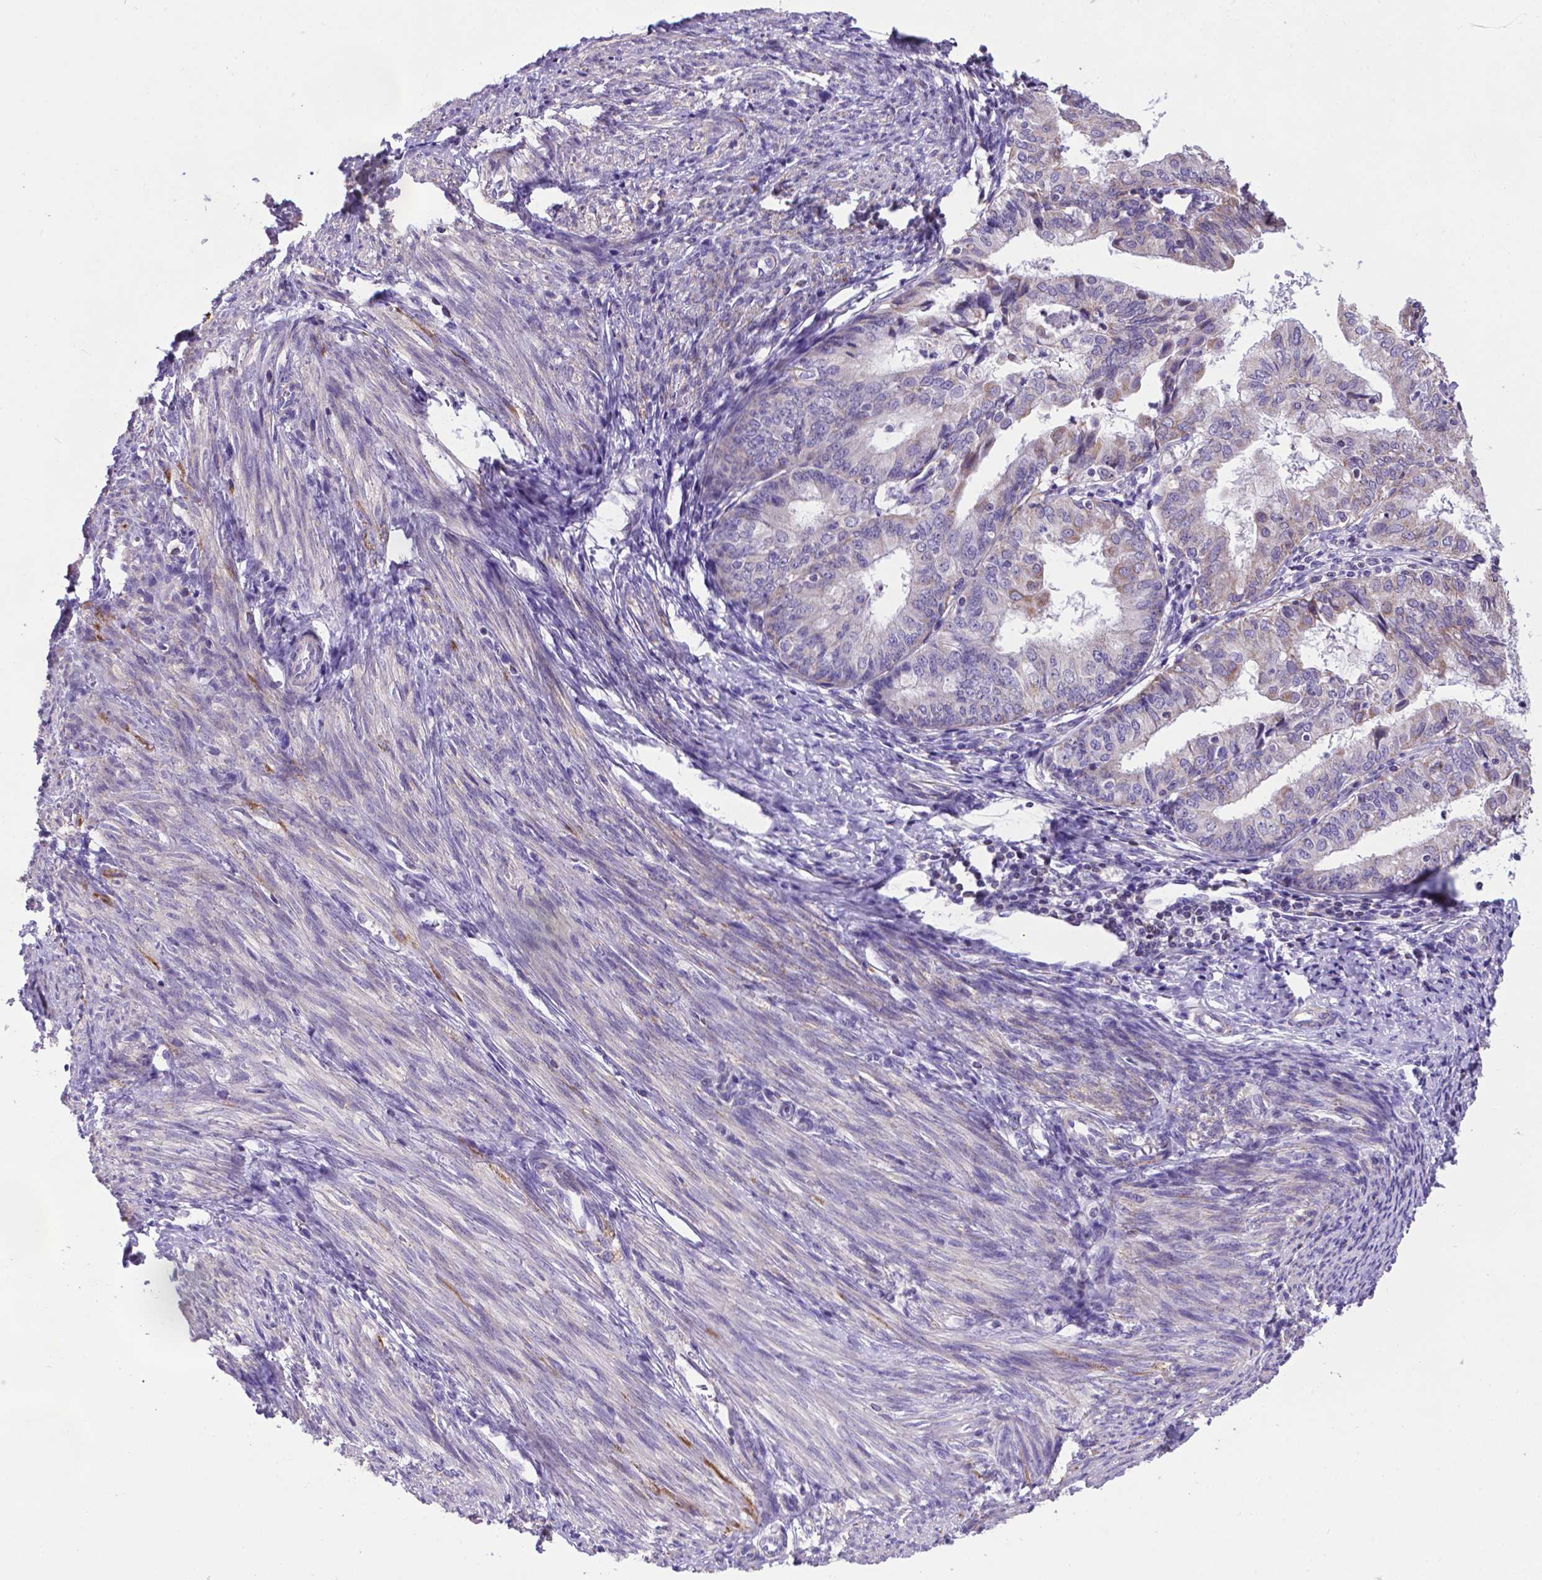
{"staining": {"intensity": "moderate", "quantity": "25%-75%", "location": "cytoplasmic/membranous"}, "tissue": "endometrial cancer", "cell_type": "Tumor cells", "image_type": "cancer", "snomed": [{"axis": "morphology", "description": "Adenocarcinoma, NOS"}, {"axis": "topography", "description": "Endometrium"}], "caption": "A histopathology image showing moderate cytoplasmic/membranous staining in approximately 25%-75% of tumor cells in endometrial cancer (adenocarcinoma), as visualized by brown immunohistochemical staining.", "gene": "POU3F3", "patient": {"sex": "female", "age": 68}}